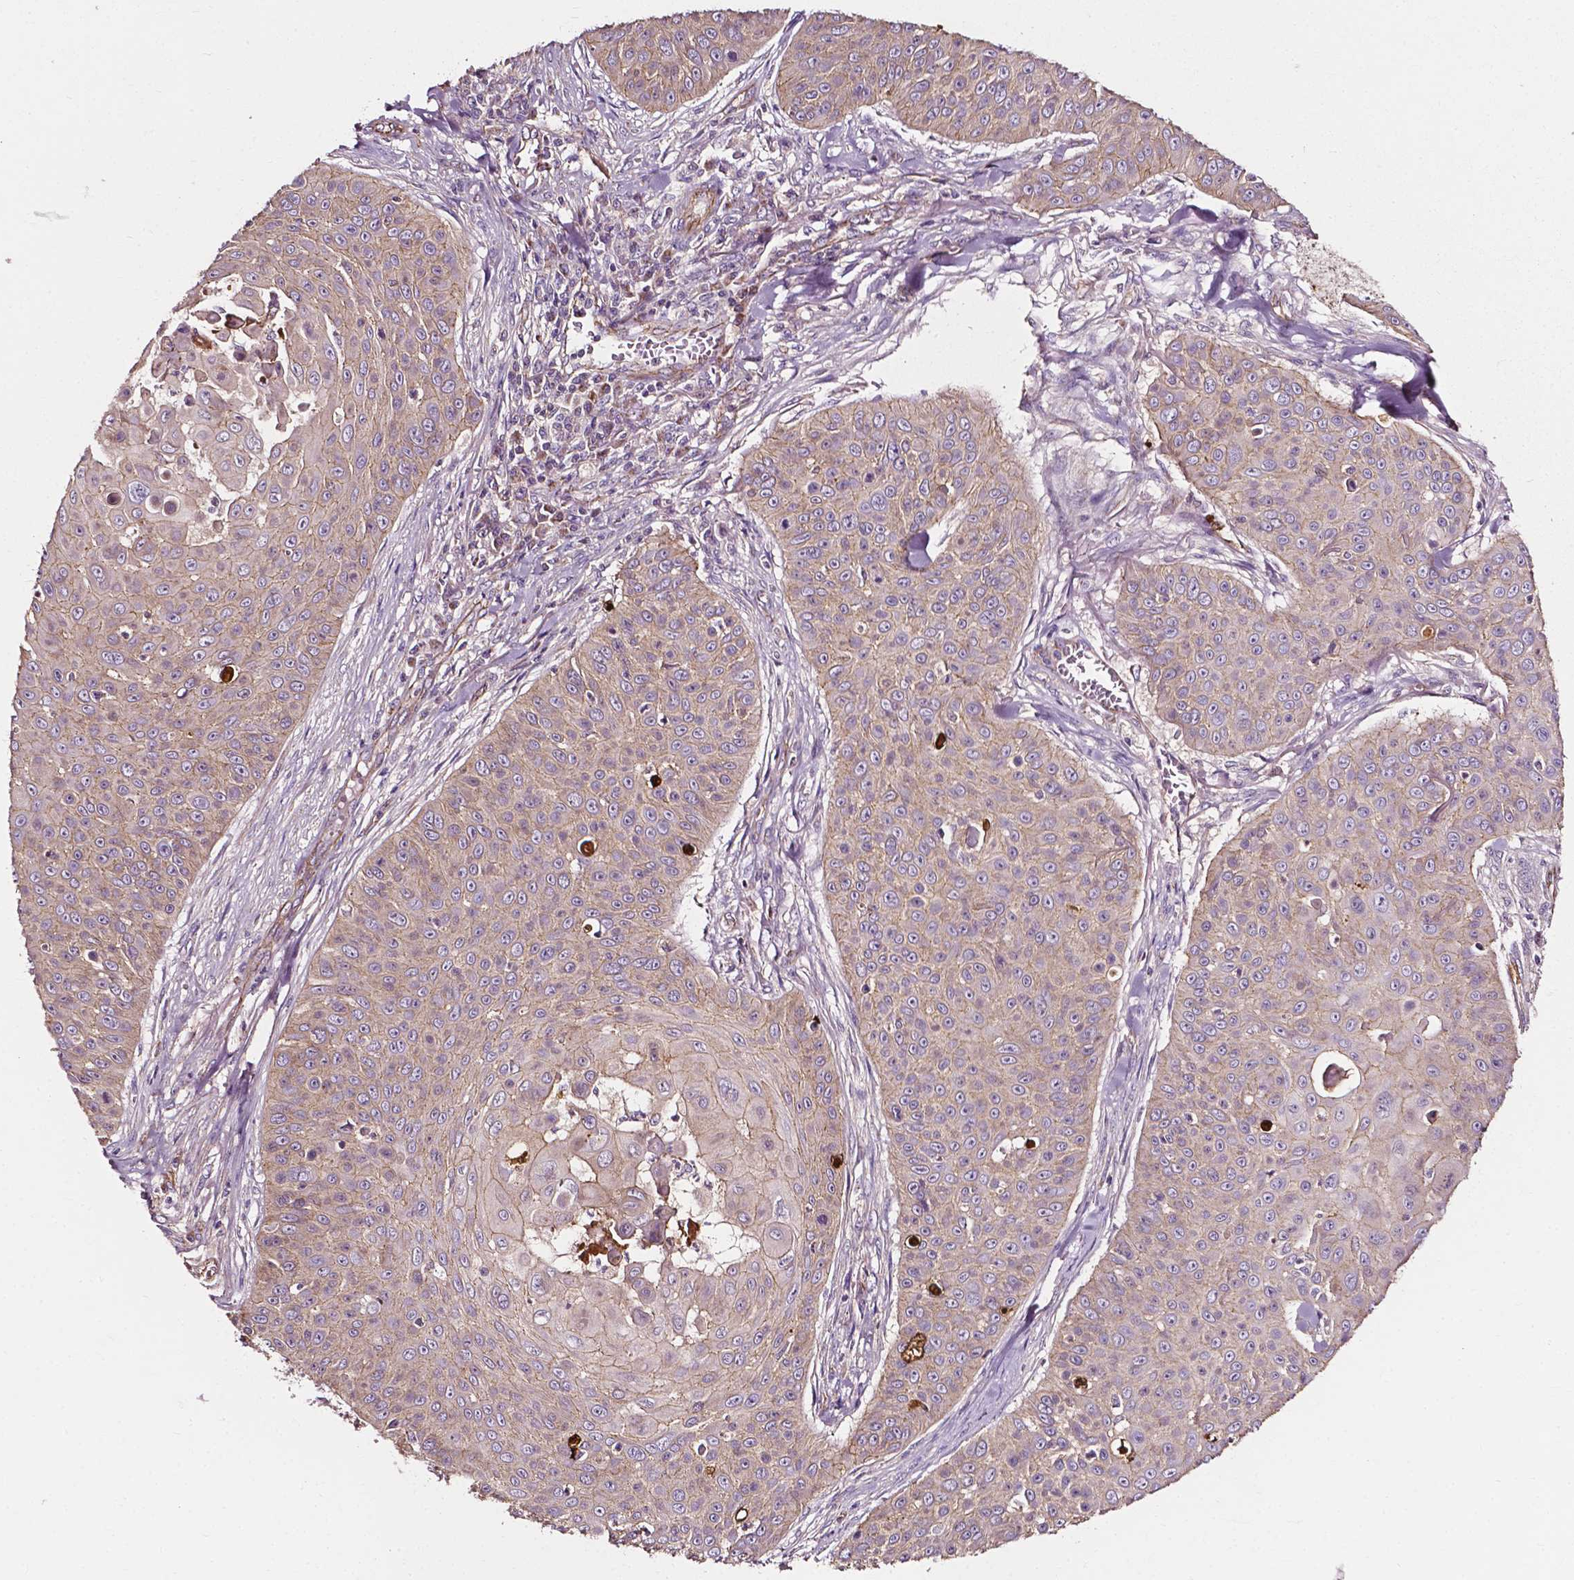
{"staining": {"intensity": "weak", "quantity": "<25%", "location": "cytoplasmic/membranous"}, "tissue": "skin cancer", "cell_type": "Tumor cells", "image_type": "cancer", "snomed": [{"axis": "morphology", "description": "Squamous cell carcinoma, NOS"}, {"axis": "topography", "description": "Skin"}], "caption": "Immunohistochemistry of human squamous cell carcinoma (skin) demonstrates no staining in tumor cells. (Stains: DAB (3,3'-diaminobenzidine) immunohistochemistry (IHC) with hematoxylin counter stain, Microscopy: brightfield microscopy at high magnification).", "gene": "ATG16L1", "patient": {"sex": "male", "age": 82}}